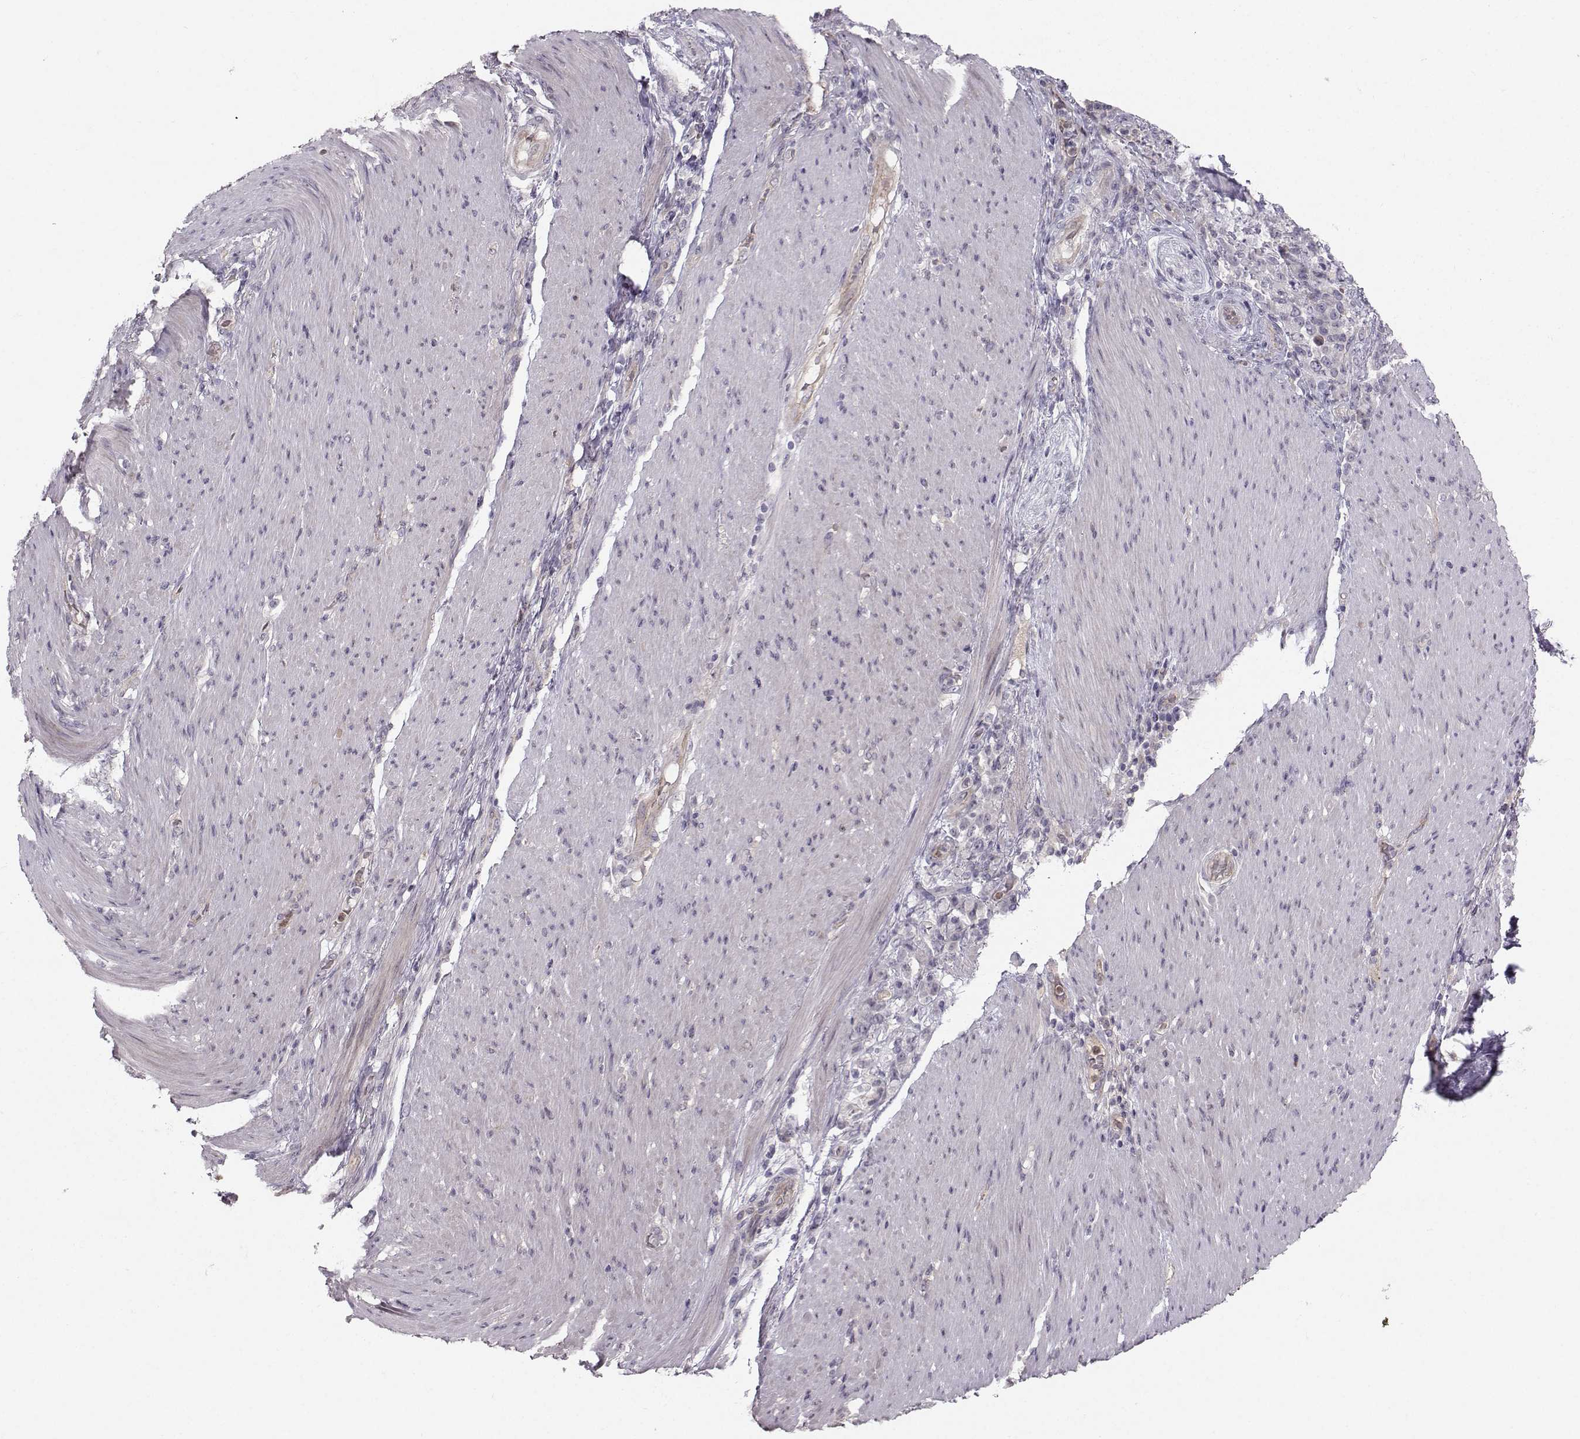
{"staining": {"intensity": "negative", "quantity": "none", "location": "none"}, "tissue": "stomach cancer", "cell_type": "Tumor cells", "image_type": "cancer", "snomed": [{"axis": "morphology", "description": "Adenocarcinoma, NOS"}, {"axis": "topography", "description": "Stomach"}], "caption": "Stomach cancer stained for a protein using IHC exhibits no positivity tumor cells.", "gene": "OPRD1", "patient": {"sex": "female", "age": 79}}